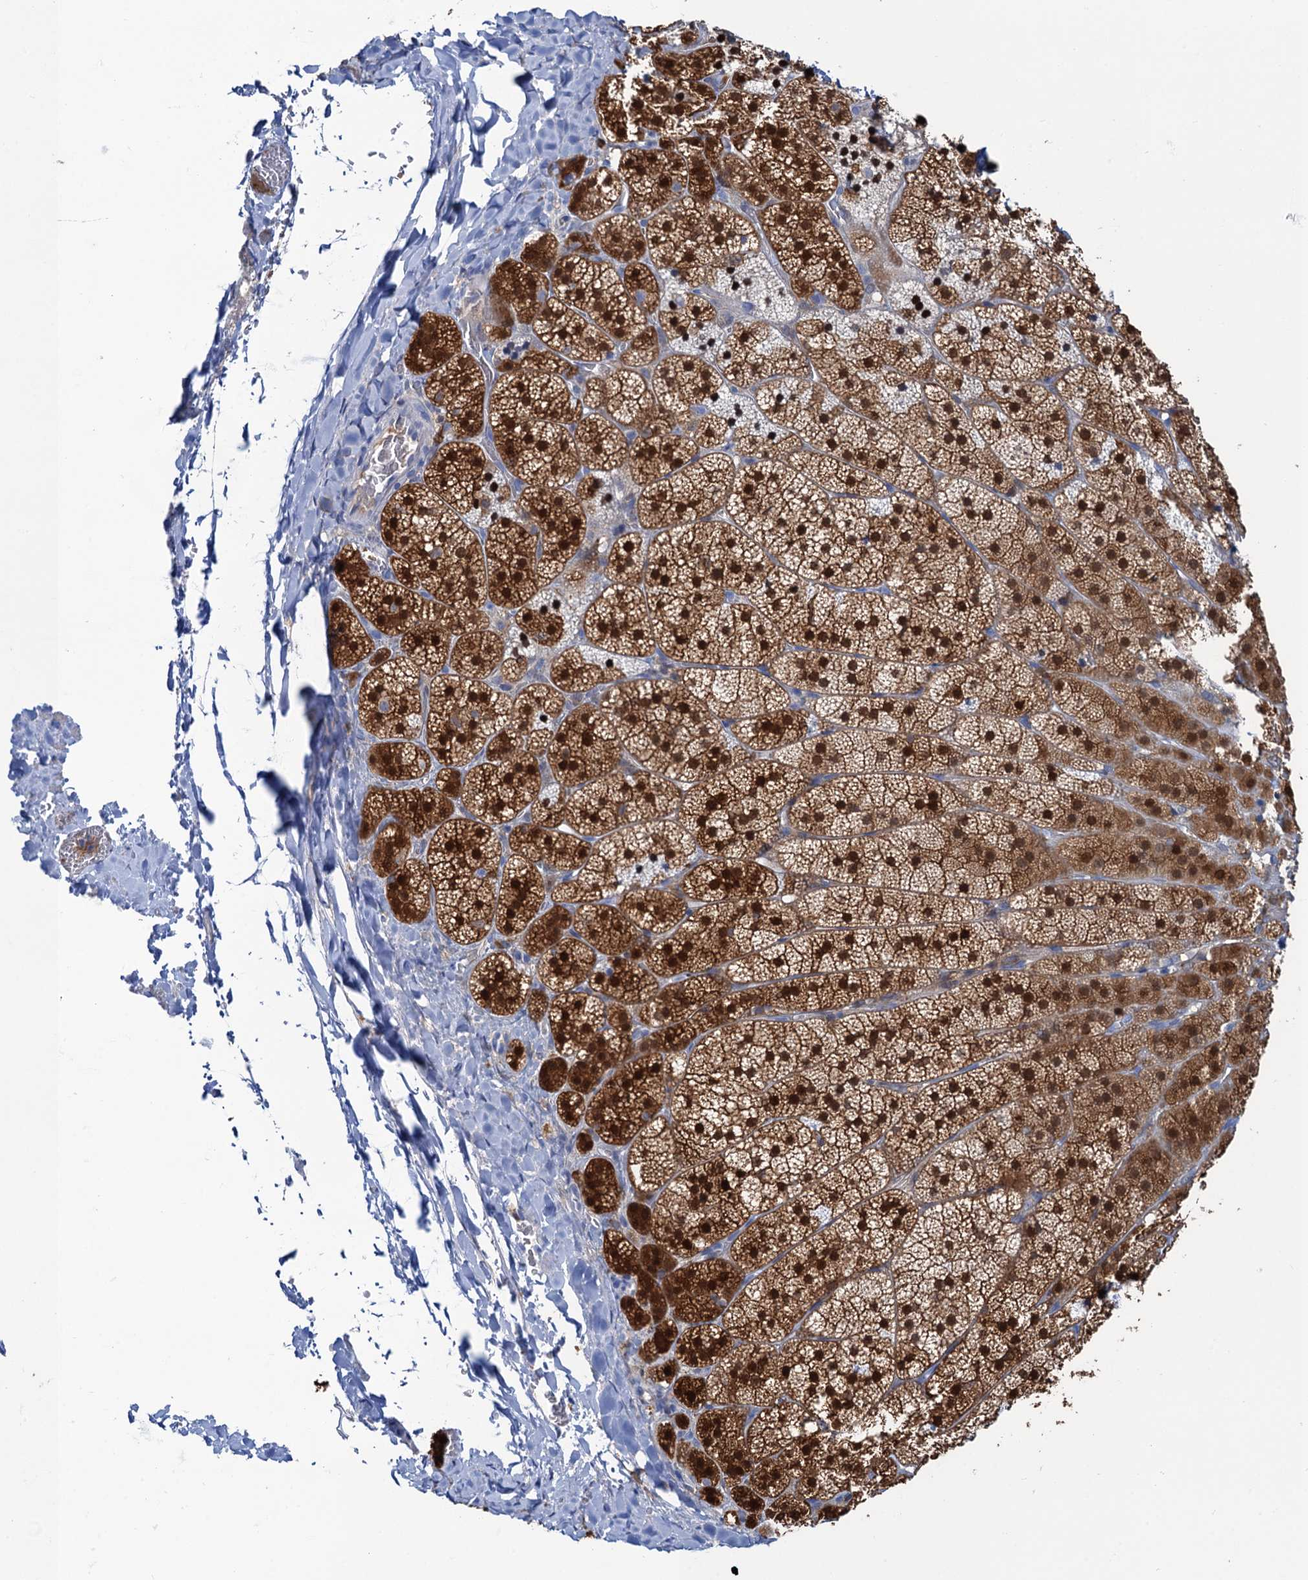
{"staining": {"intensity": "strong", "quantity": "25%-75%", "location": "cytoplasmic/membranous,nuclear"}, "tissue": "adrenal gland", "cell_type": "Glandular cells", "image_type": "normal", "snomed": [{"axis": "morphology", "description": "Normal tissue, NOS"}, {"axis": "topography", "description": "Adrenal gland"}], "caption": "Adrenal gland stained with IHC shows strong cytoplasmic/membranous,nuclear expression in approximately 25%-75% of glandular cells.", "gene": "FAH", "patient": {"sex": "female", "age": 44}}